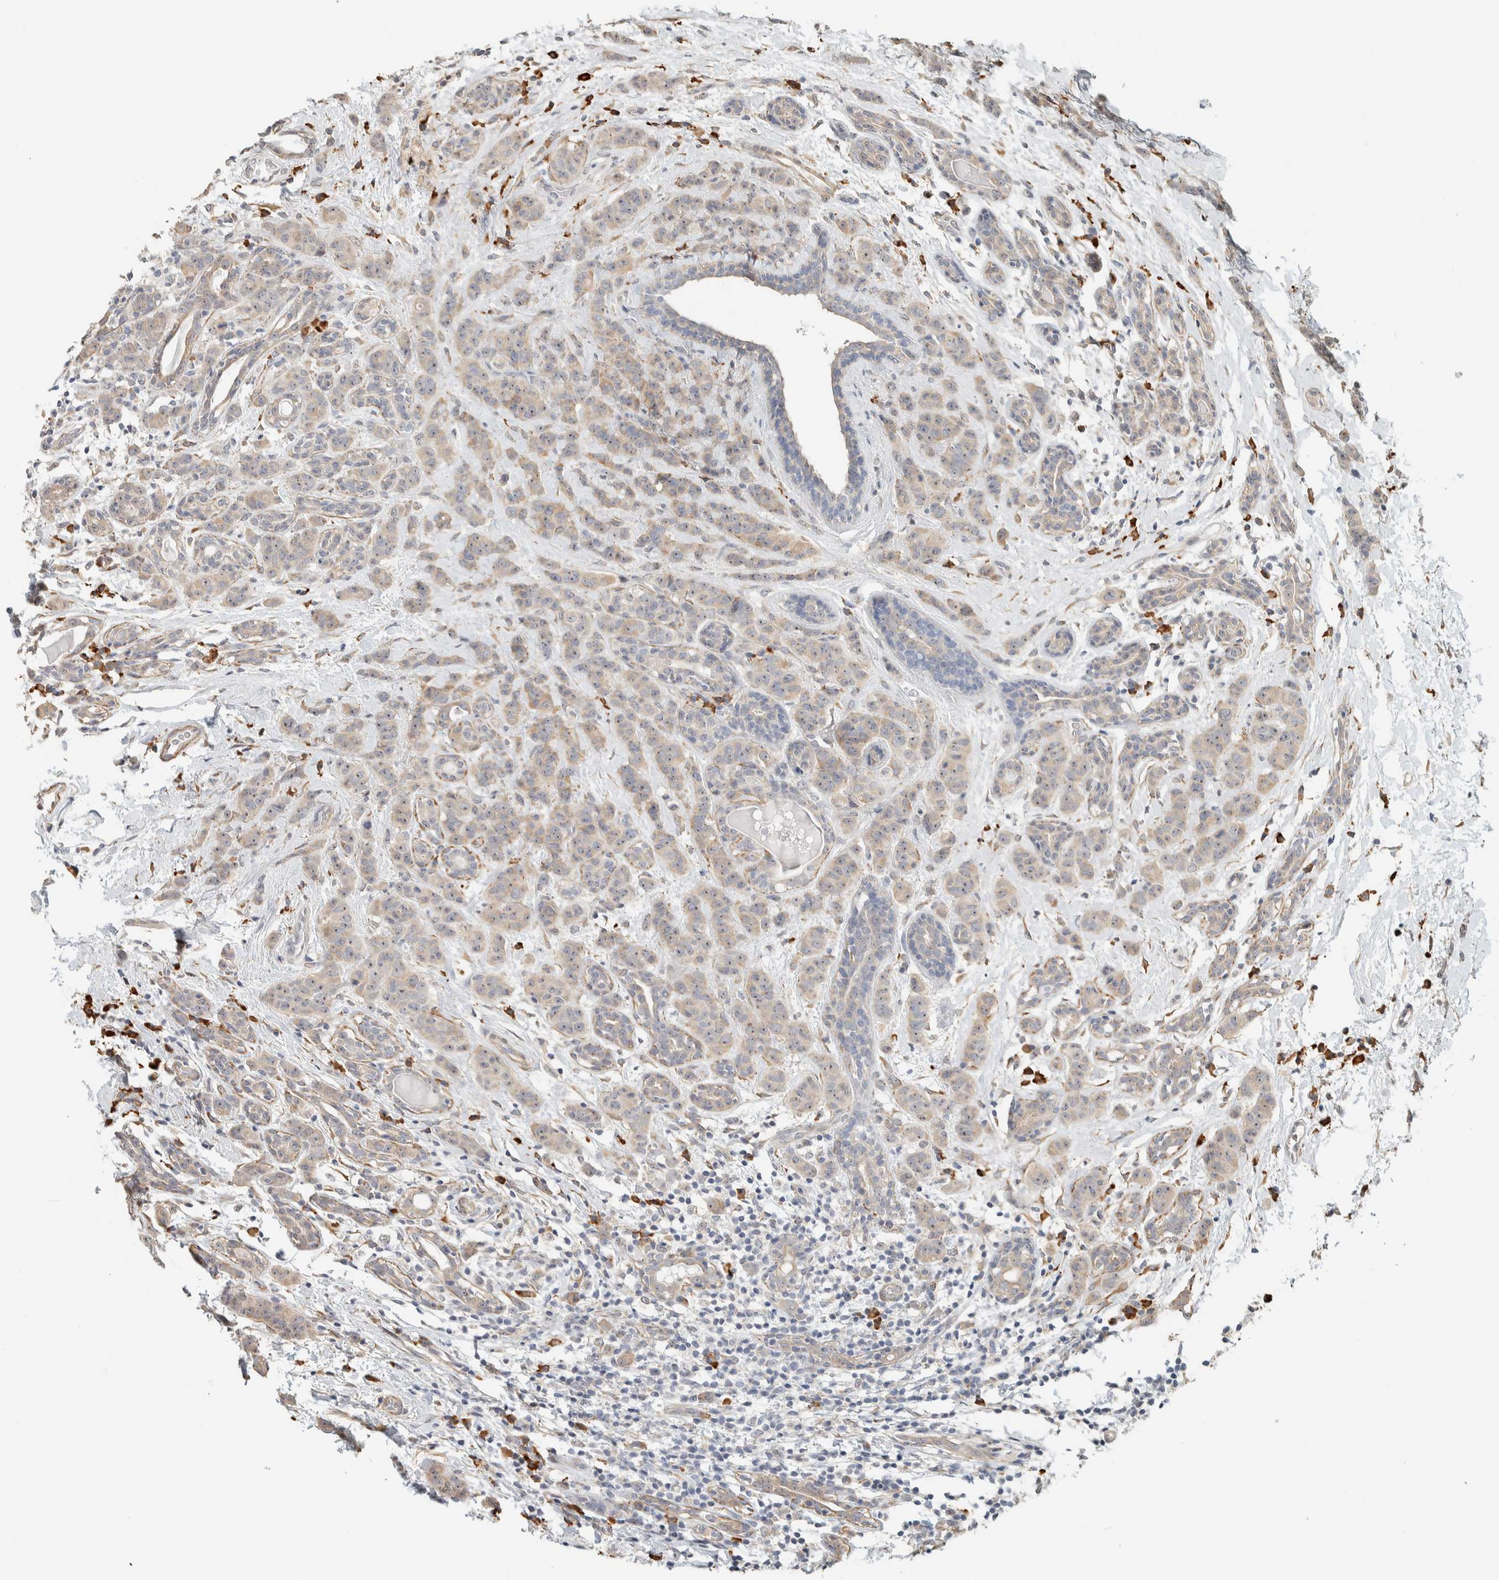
{"staining": {"intensity": "weak", "quantity": ">75%", "location": "cytoplasmic/membranous"}, "tissue": "breast cancer", "cell_type": "Tumor cells", "image_type": "cancer", "snomed": [{"axis": "morphology", "description": "Normal tissue, NOS"}, {"axis": "morphology", "description": "Duct carcinoma"}, {"axis": "topography", "description": "Breast"}], "caption": "A low amount of weak cytoplasmic/membranous expression is present in approximately >75% of tumor cells in breast cancer (infiltrating ductal carcinoma) tissue. Ihc stains the protein in brown and the nuclei are stained blue.", "gene": "KLHL40", "patient": {"sex": "female", "age": 40}}